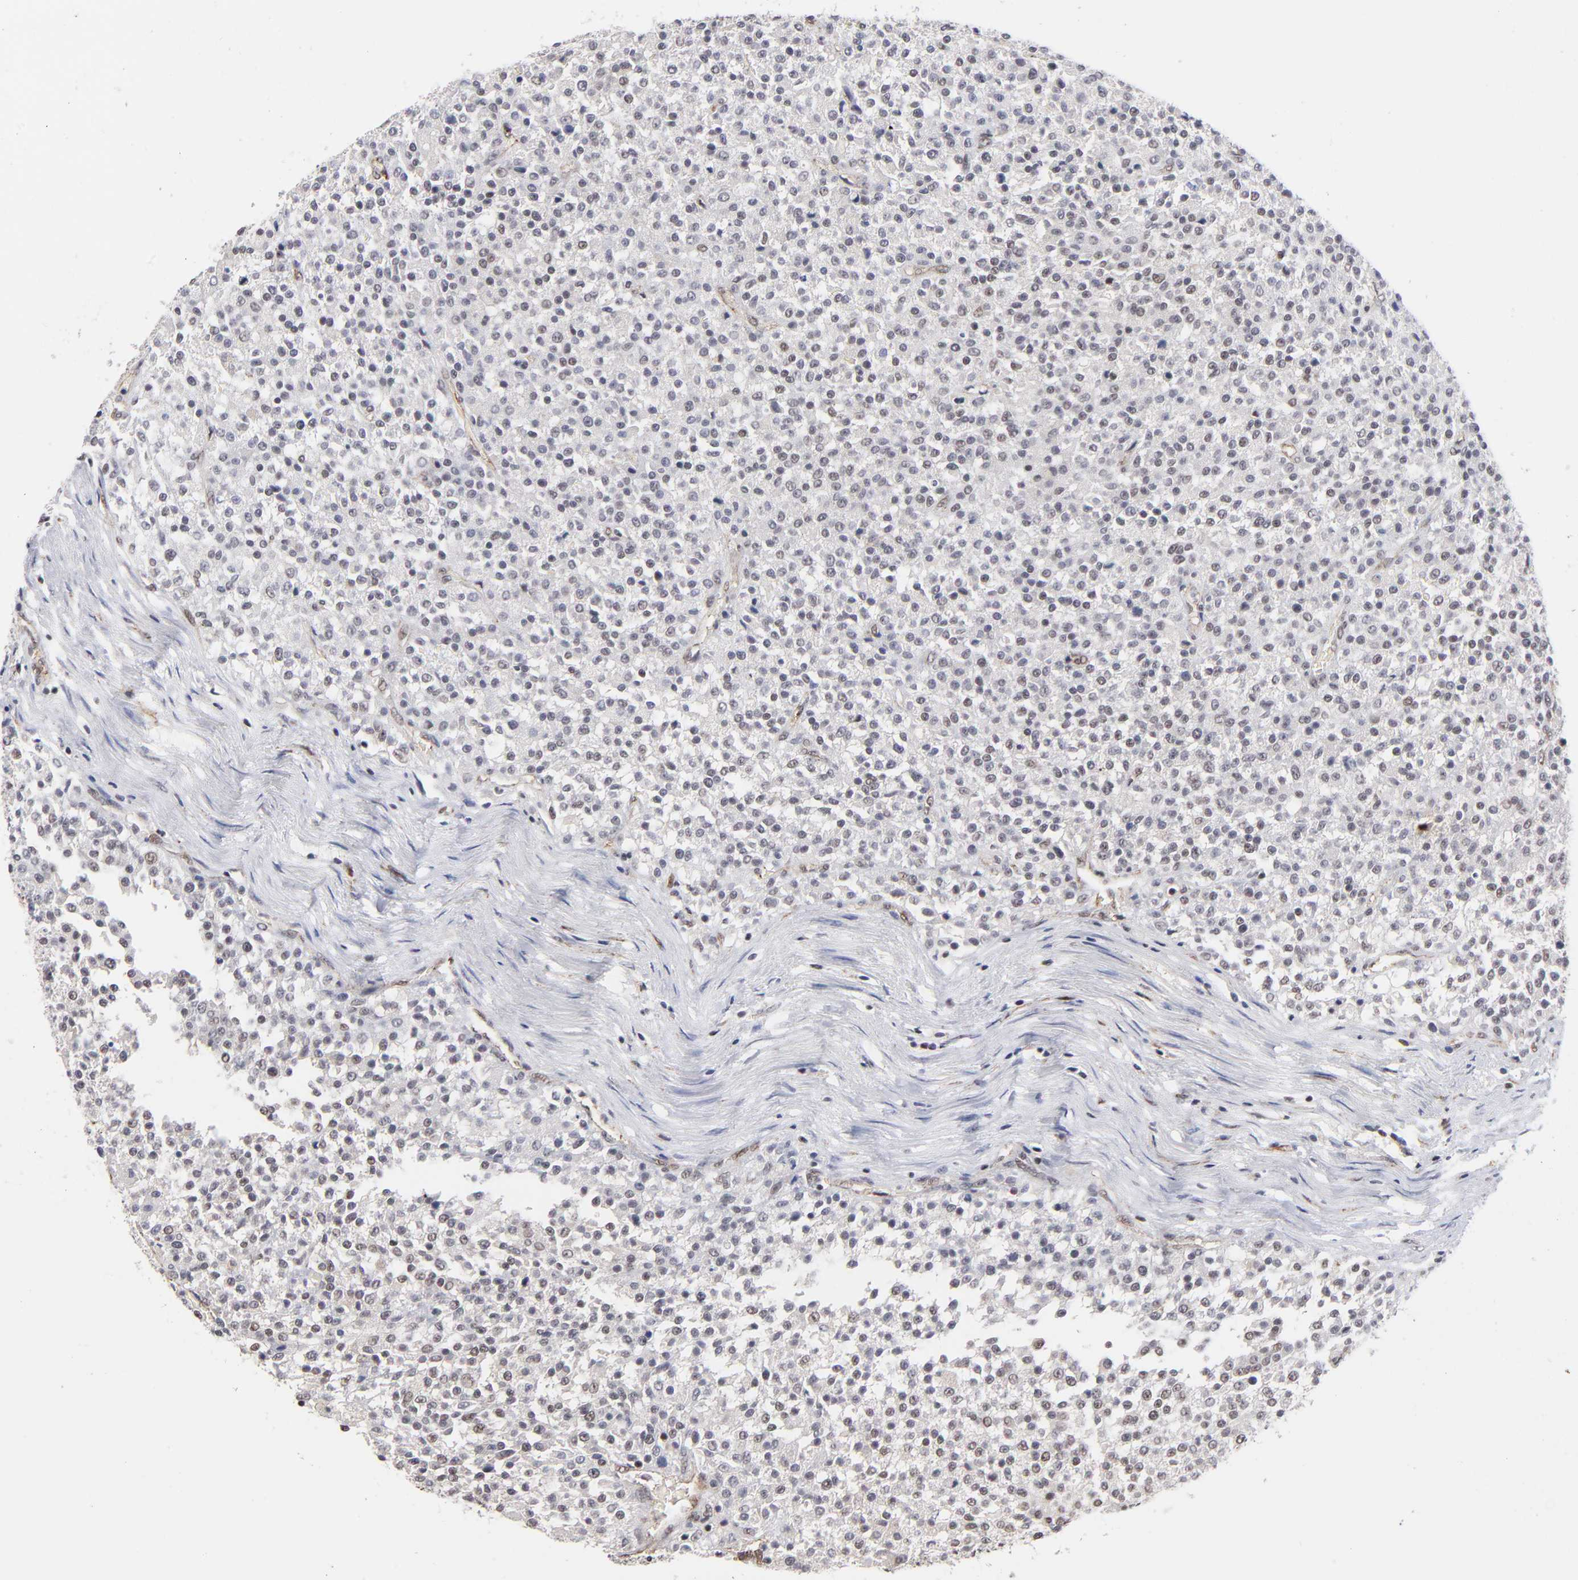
{"staining": {"intensity": "weak", "quantity": "<25%", "location": "nuclear"}, "tissue": "testis cancer", "cell_type": "Tumor cells", "image_type": "cancer", "snomed": [{"axis": "morphology", "description": "Seminoma, NOS"}, {"axis": "topography", "description": "Testis"}], "caption": "Tumor cells are negative for brown protein staining in testis cancer.", "gene": "GABPA", "patient": {"sex": "male", "age": 59}}